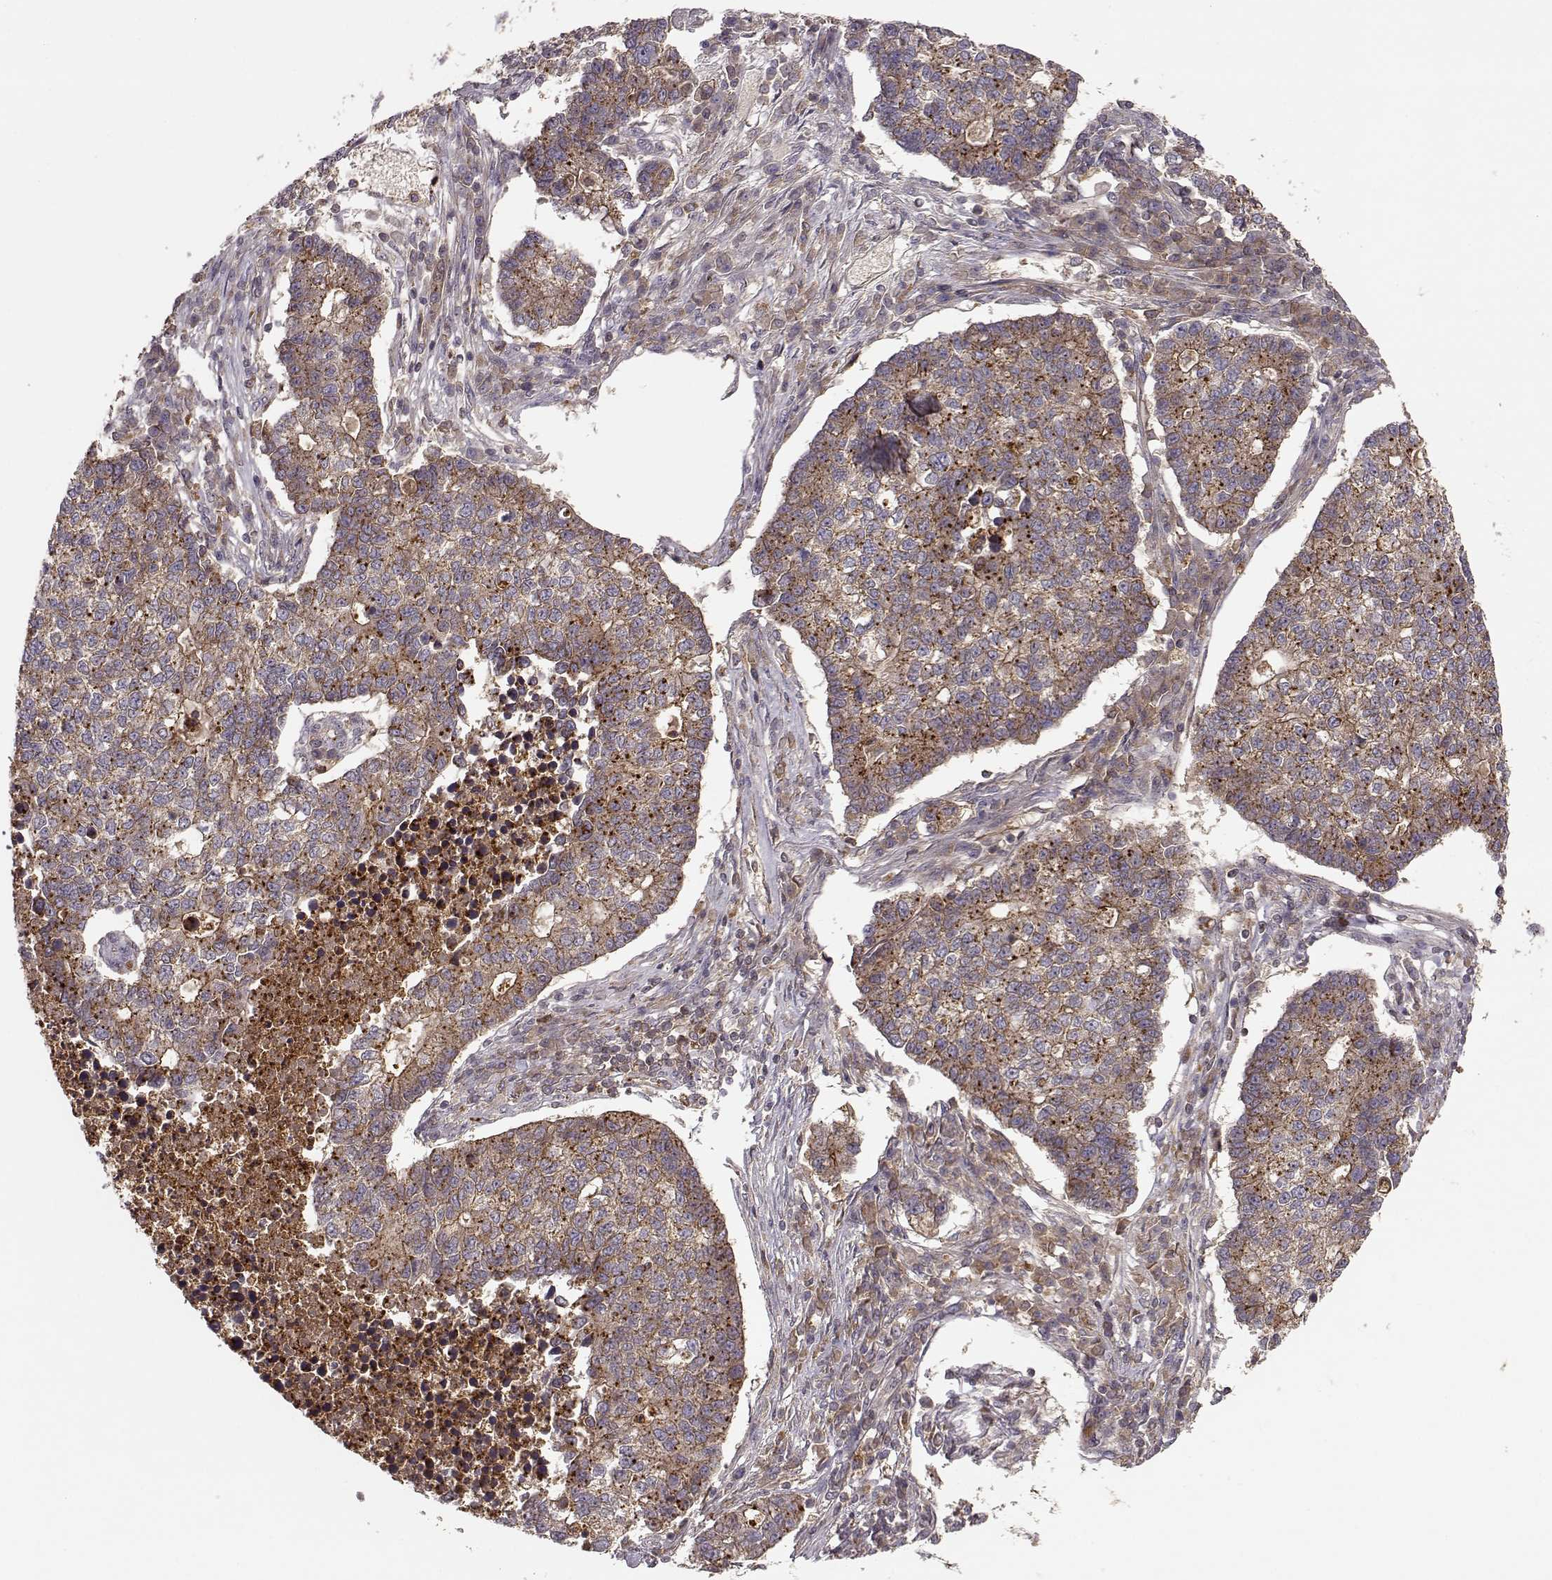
{"staining": {"intensity": "weak", "quantity": ">75%", "location": "cytoplasmic/membranous"}, "tissue": "lung cancer", "cell_type": "Tumor cells", "image_type": "cancer", "snomed": [{"axis": "morphology", "description": "Adenocarcinoma, NOS"}, {"axis": "topography", "description": "Lung"}], "caption": "A brown stain highlights weak cytoplasmic/membranous expression of a protein in lung cancer tumor cells.", "gene": "IFRD2", "patient": {"sex": "male", "age": 57}}